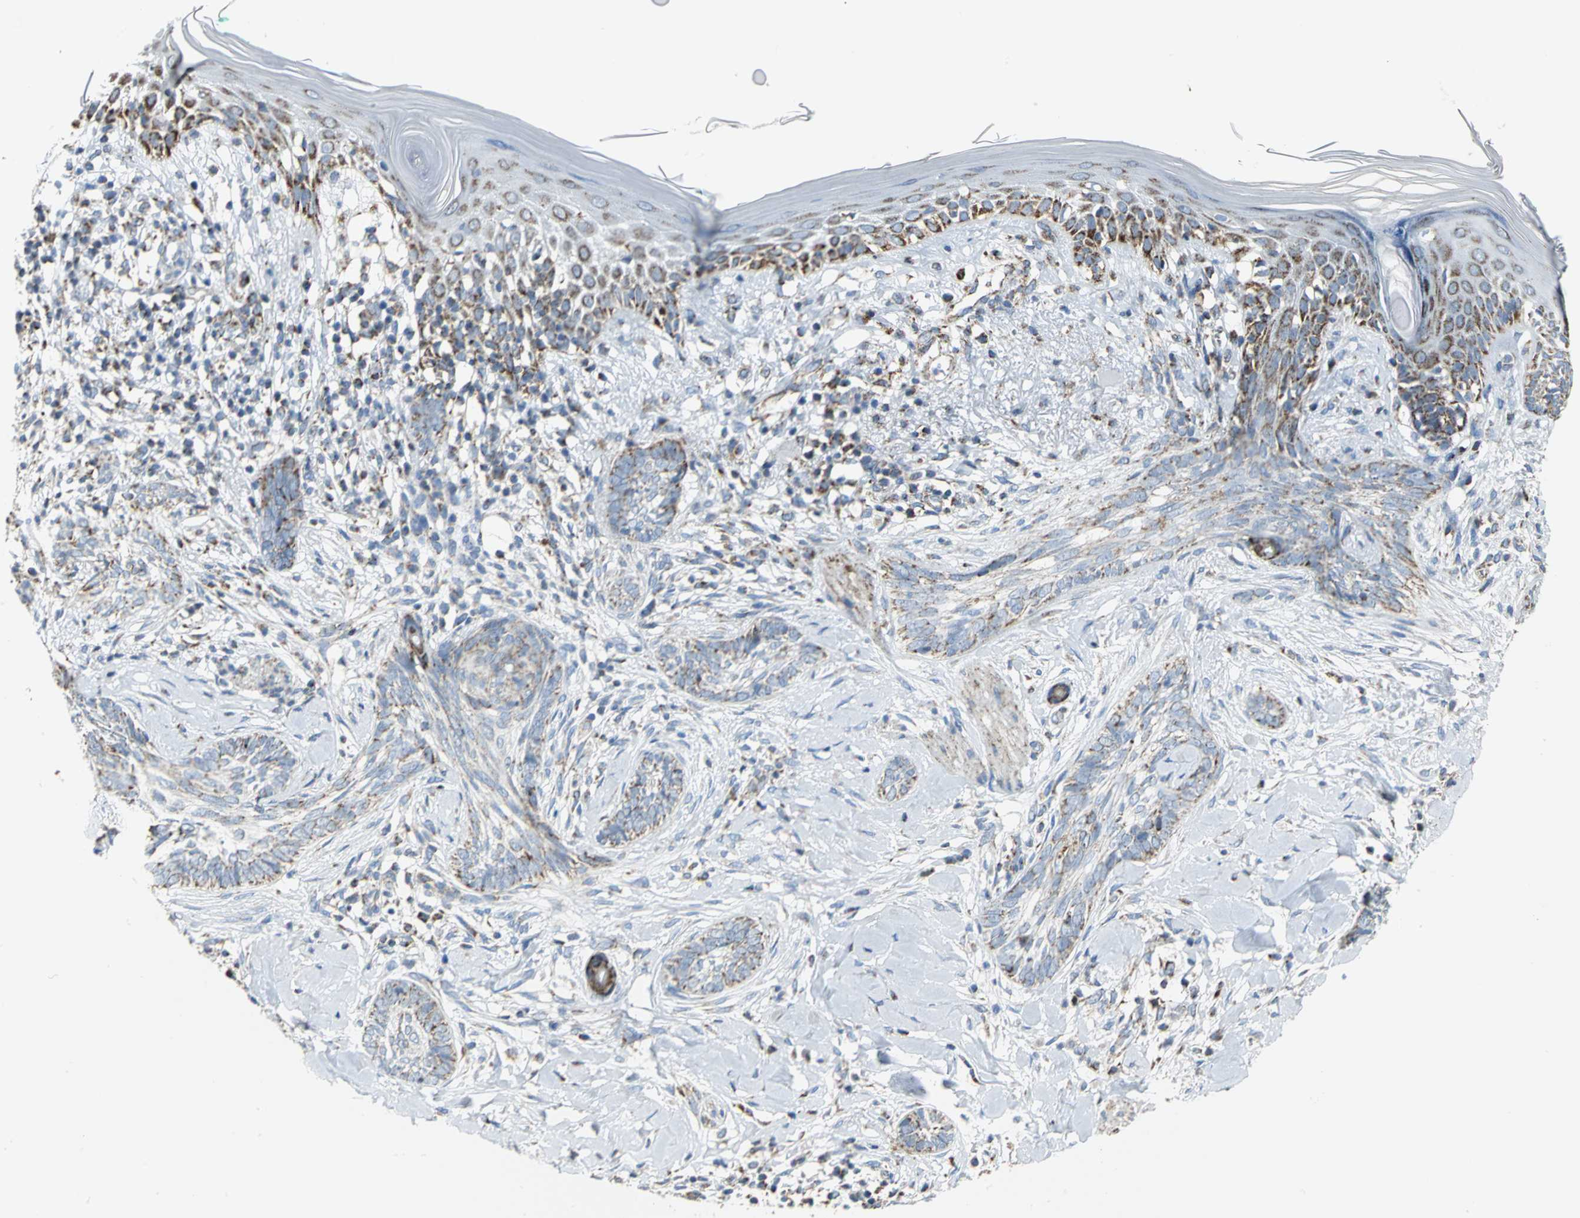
{"staining": {"intensity": "moderate", "quantity": "25%-75%", "location": "cytoplasmic/membranous"}, "tissue": "skin cancer", "cell_type": "Tumor cells", "image_type": "cancer", "snomed": [{"axis": "morphology", "description": "Basal cell carcinoma"}, {"axis": "topography", "description": "Skin"}], "caption": "Tumor cells exhibit medium levels of moderate cytoplasmic/membranous positivity in about 25%-75% of cells in basal cell carcinoma (skin).", "gene": "NTRK1", "patient": {"sex": "female", "age": 58}}